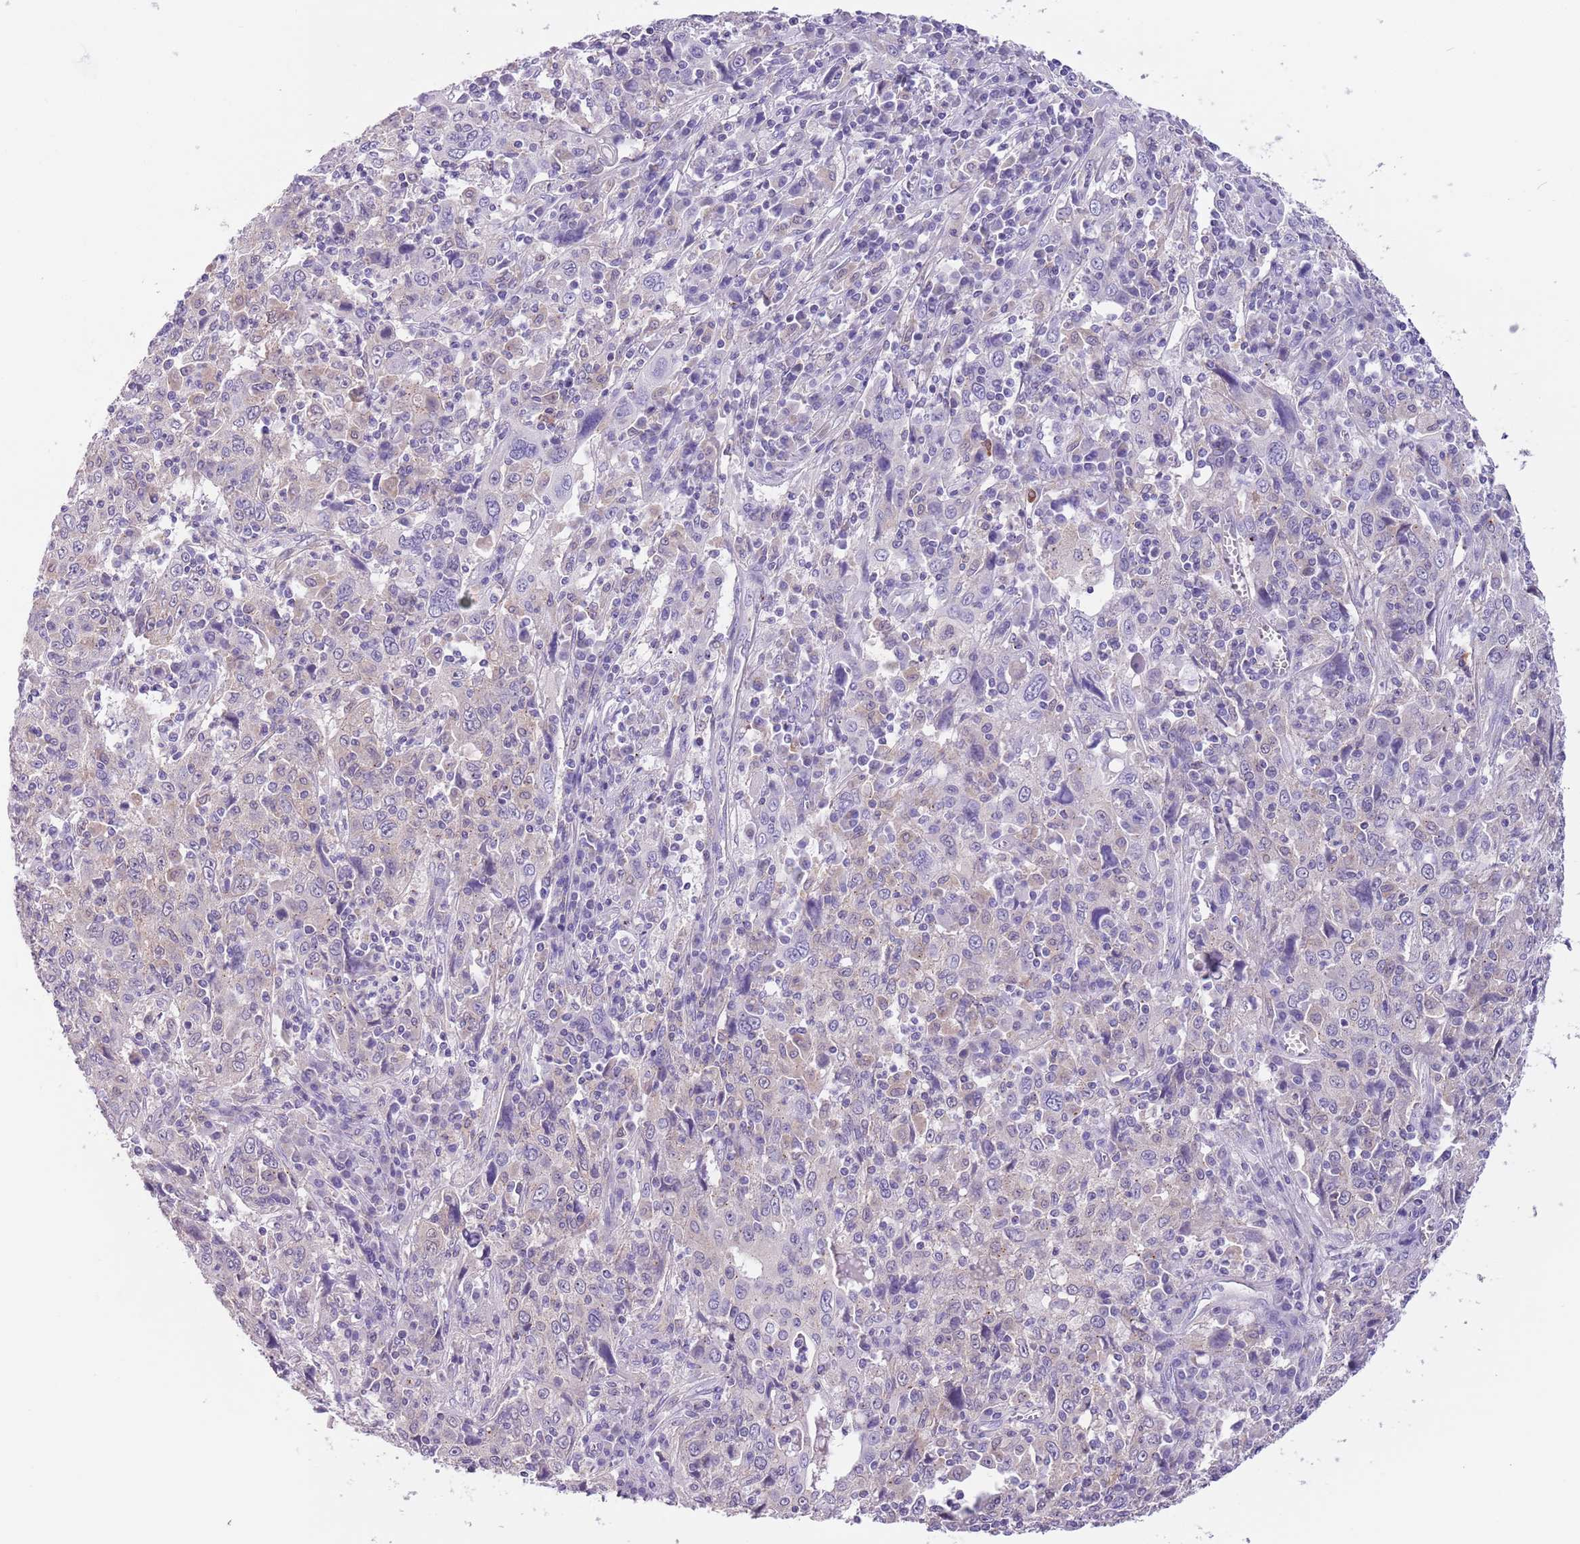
{"staining": {"intensity": "negative", "quantity": "none", "location": "none"}, "tissue": "cervical cancer", "cell_type": "Tumor cells", "image_type": "cancer", "snomed": [{"axis": "morphology", "description": "Squamous cell carcinoma, NOS"}, {"axis": "topography", "description": "Cervix"}], "caption": "Protein analysis of cervical cancer (squamous cell carcinoma) exhibits no significant positivity in tumor cells.", "gene": "PFKFB2", "patient": {"sex": "female", "age": 46}}